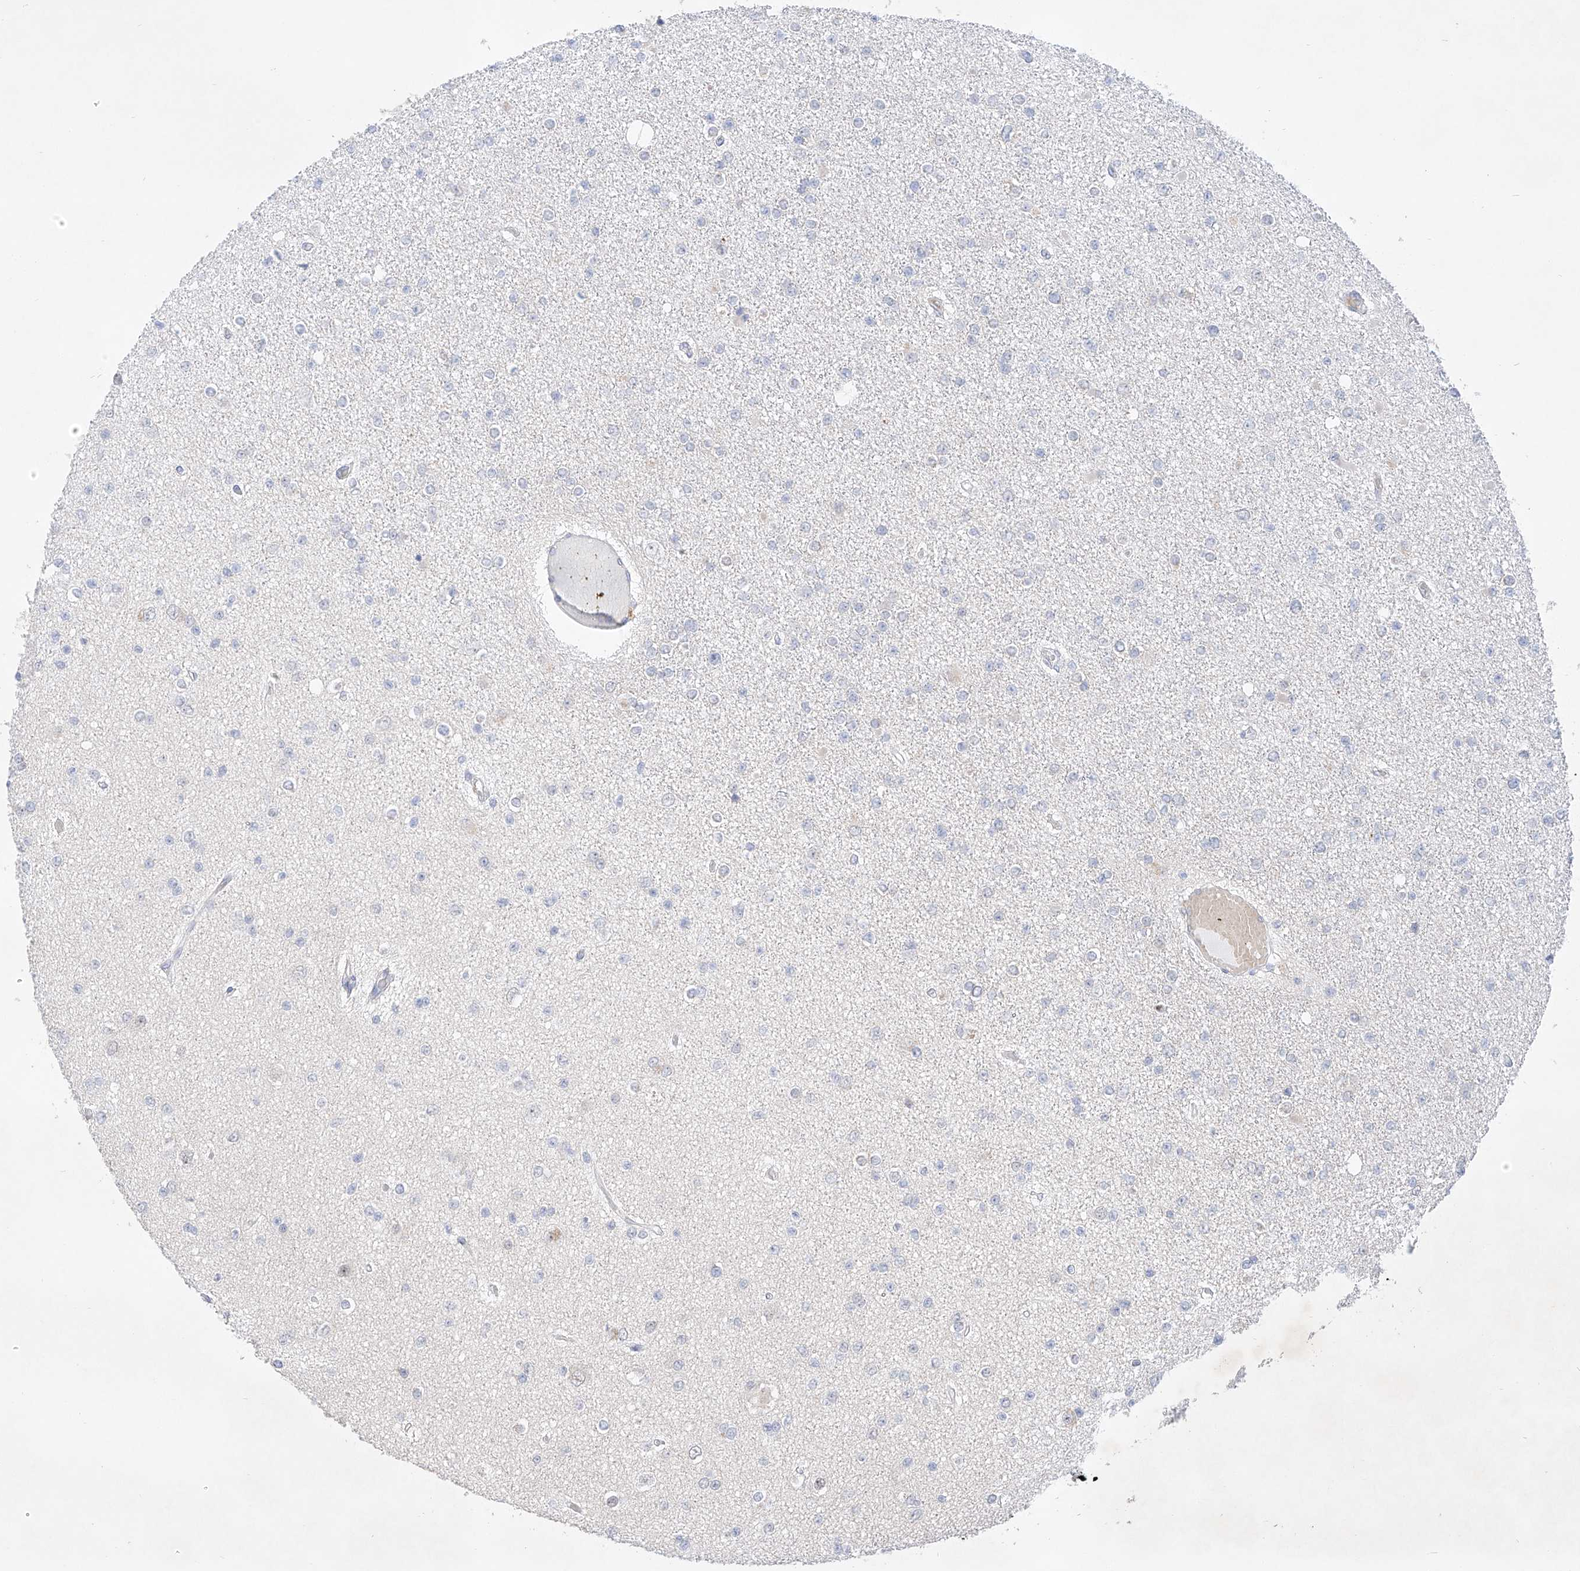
{"staining": {"intensity": "negative", "quantity": "none", "location": "none"}, "tissue": "glioma", "cell_type": "Tumor cells", "image_type": "cancer", "snomed": [{"axis": "morphology", "description": "Glioma, malignant, Low grade"}, {"axis": "topography", "description": "Brain"}], "caption": "High power microscopy histopathology image of an IHC photomicrograph of glioma, revealing no significant positivity in tumor cells. (DAB (3,3'-diaminobenzidine) IHC, high magnification).", "gene": "ZNF124", "patient": {"sex": "female", "age": 22}}